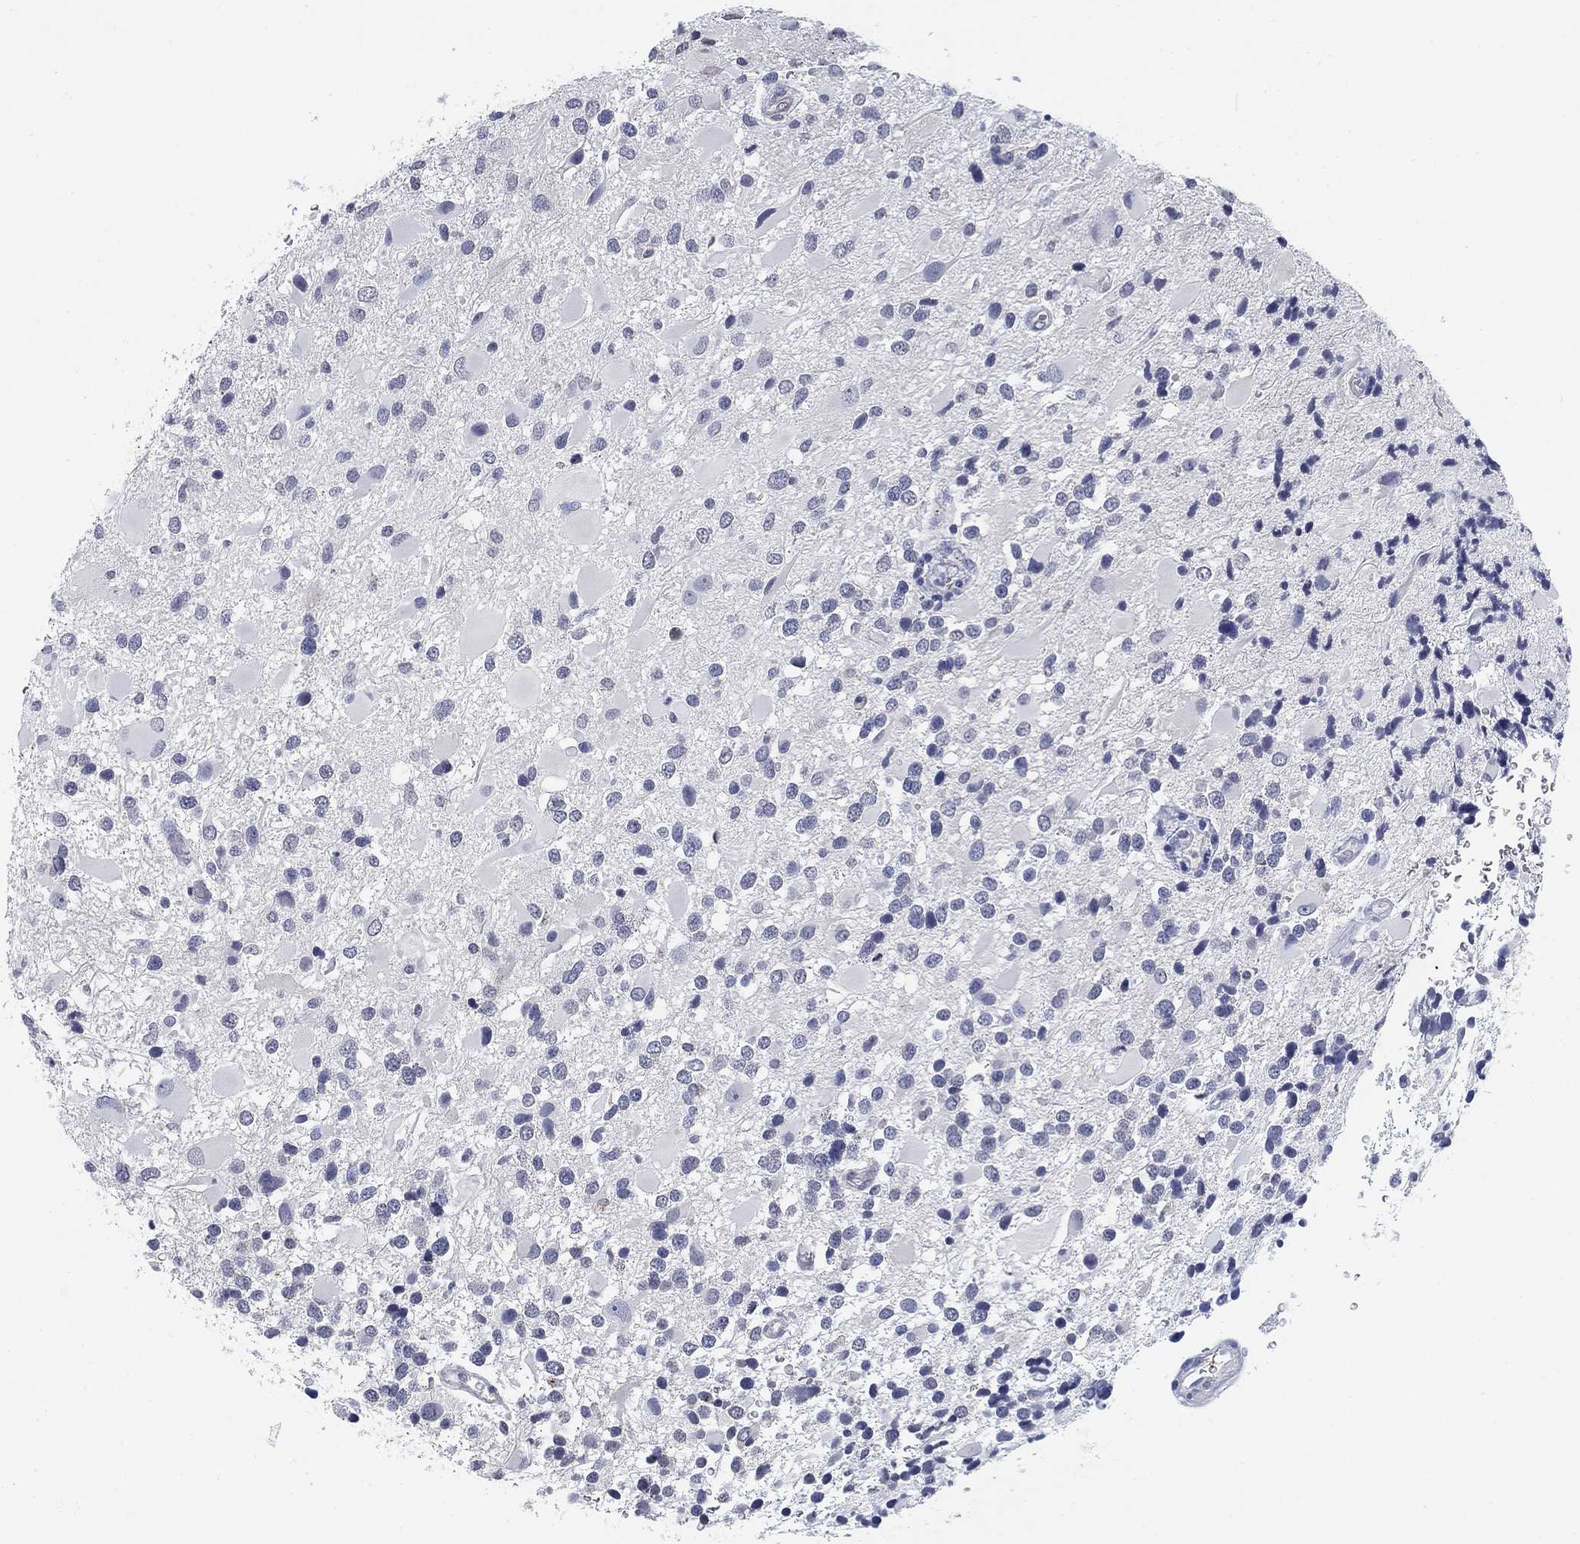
{"staining": {"intensity": "negative", "quantity": "none", "location": "none"}, "tissue": "glioma", "cell_type": "Tumor cells", "image_type": "cancer", "snomed": [{"axis": "morphology", "description": "Glioma, malignant, Low grade"}, {"axis": "topography", "description": "Brain"}], "caption": "The micrograph displays no significant positivity in tumor cells of glioma.", "gene": "OTUB2", "patient": {"sex": "female", "age": 32}}